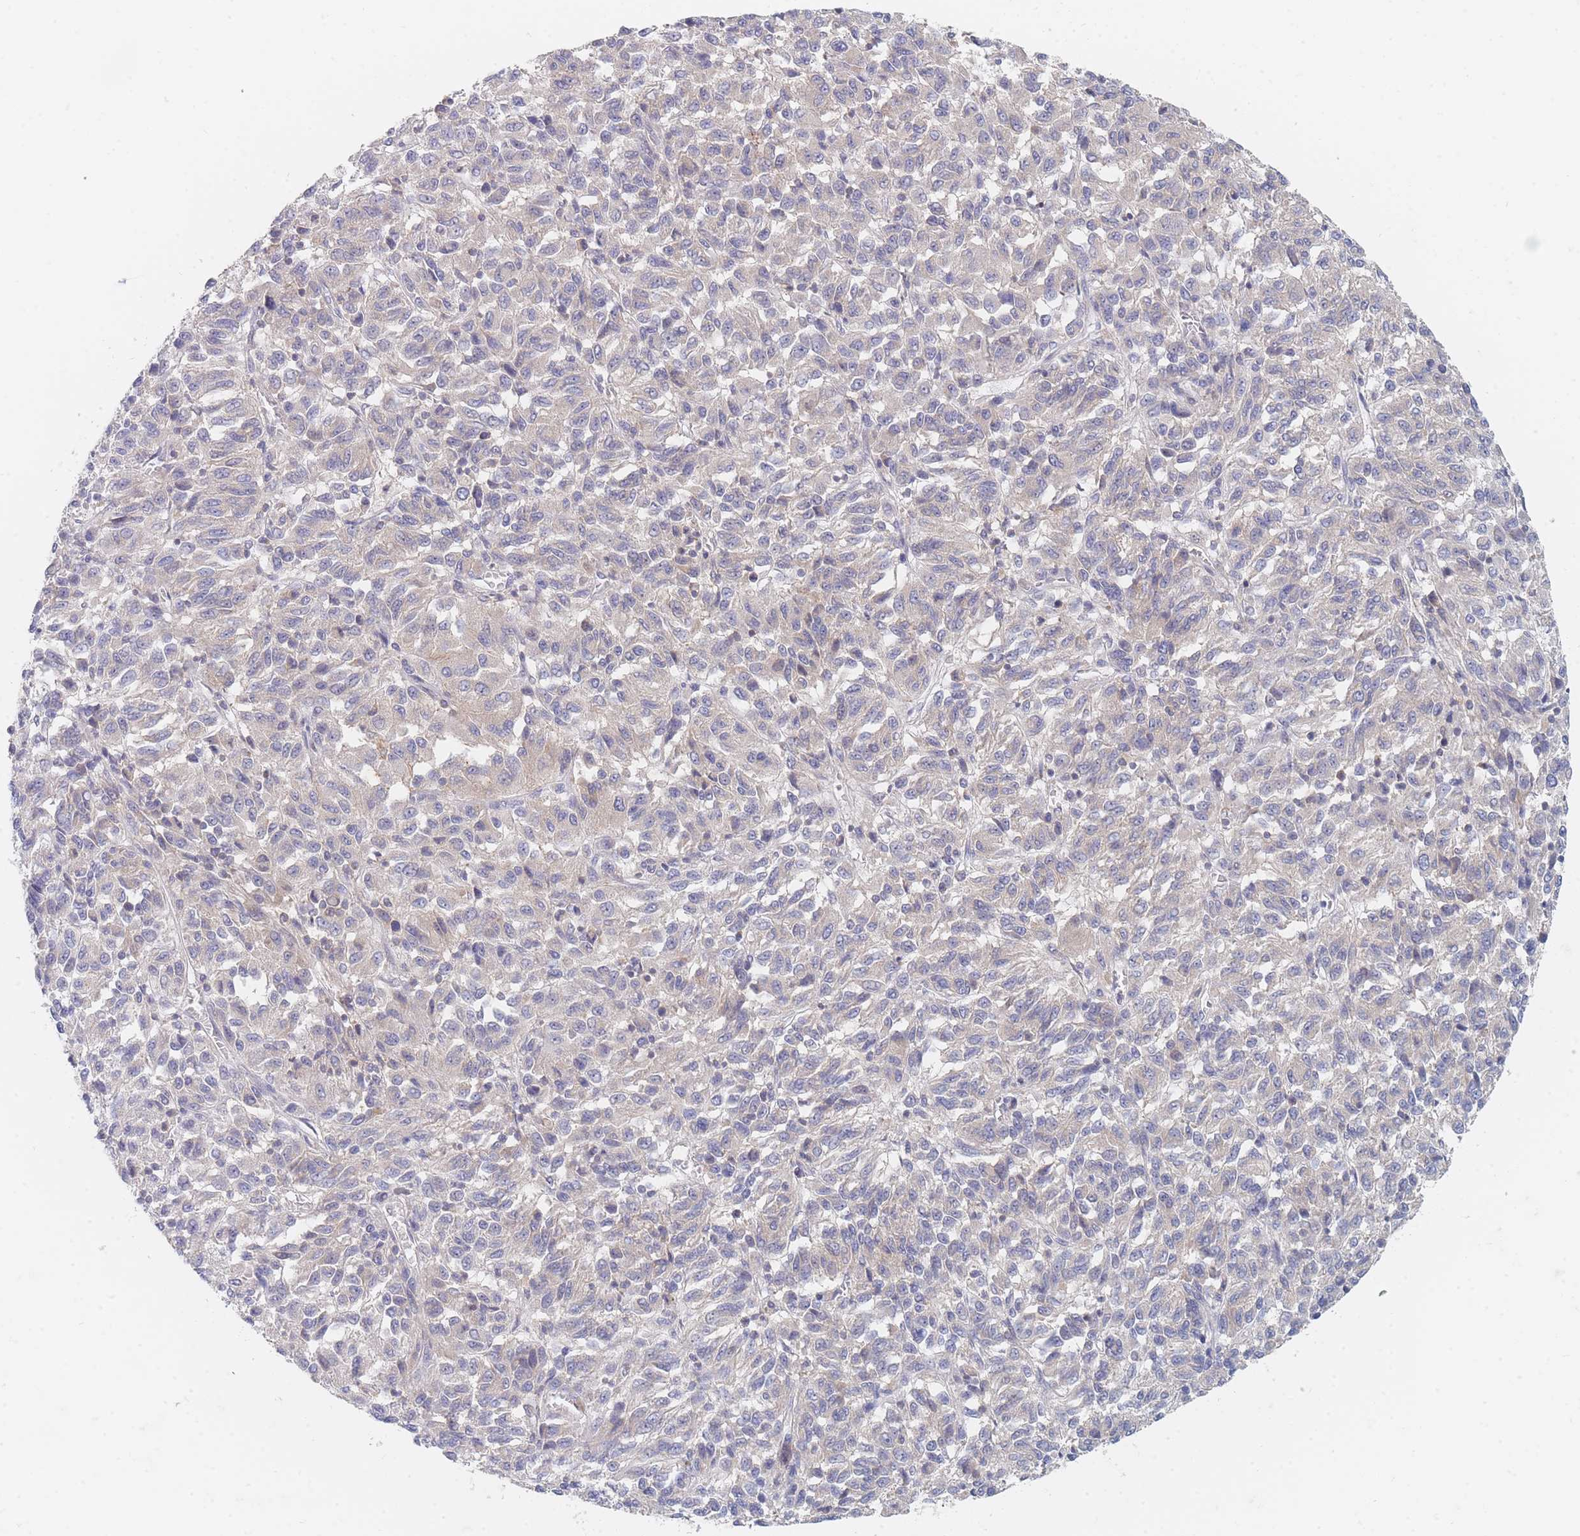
{"staining": {"intensity": "negative", "quantity": "none", "location": "none"}, "tissue": "melanoma", "cell_type": "Tumor cells", "image_type": "cancer", "snomed": [{"axis": "morphology", "description": "Malignant melanoma, Metastatic site"}, {"axis": "topography", "description": "Lung"}], "caption": "A high-resolution photomicrograph shows immunohistochemistry (IHC) staining of malignant melanoma (metastatic site), which shows no significant positivity in tumor cells.", "gene": "PPP6C", "patient": {"sex": "male", "age": 64}}